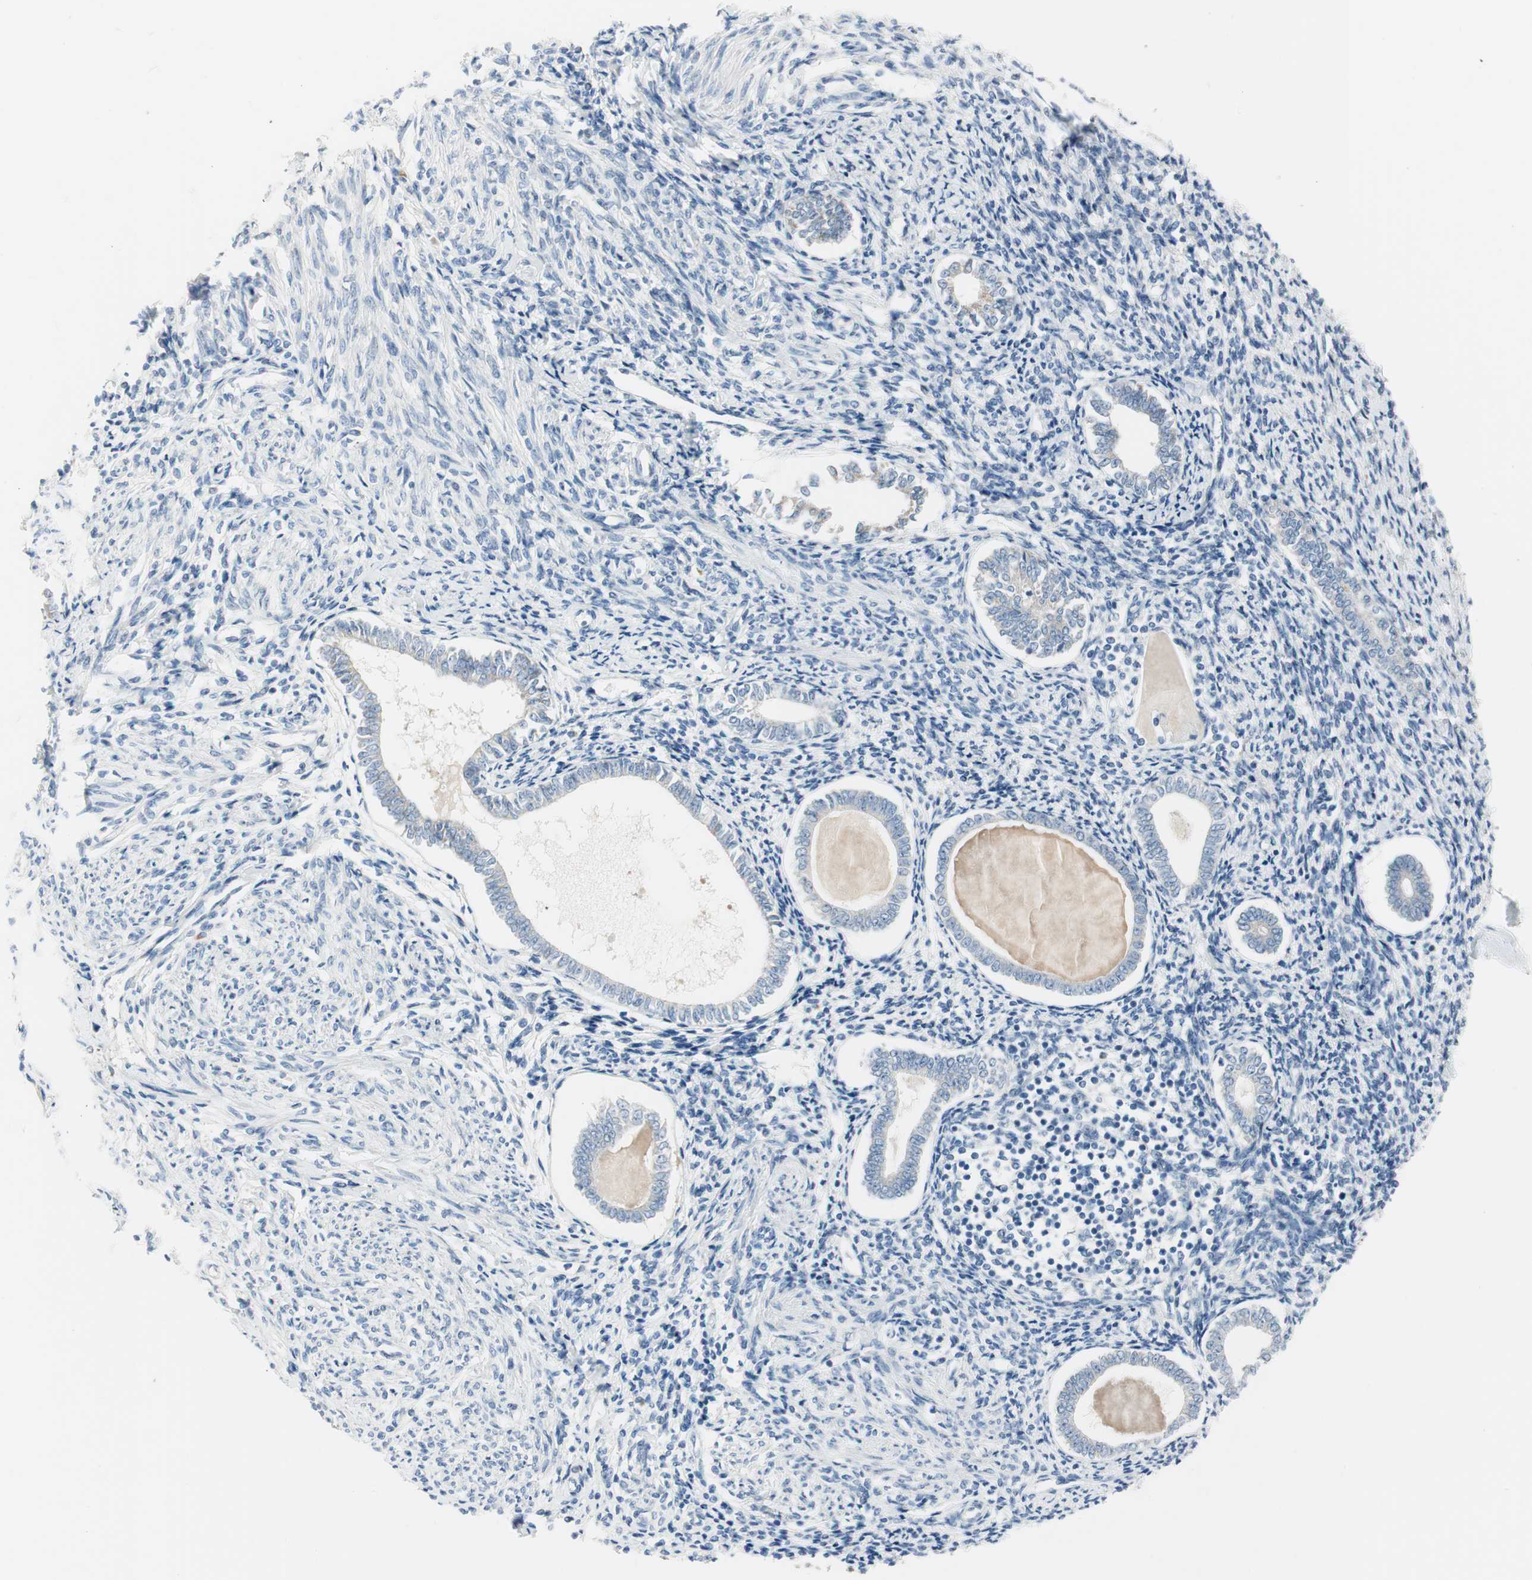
{"staining": {"intensity": "negative", "quantity": "none", "location": "none"}, "tissue": "endometrium", "cell_type": "Cells in endometrial stroma", "image_type": "normal", "snomed": [{"axis": "morphology", "description": "Normal tissue, NOS"}, {"axis": "topography", "description": "Endometrium"}], "caption": "Immunohistochemistry (IHC) image of benign endometrium stained for a protein (brown), which shows no expression in cells in endometrial stroma.", "gene": "SPINK4", "patient": {"sex": "female", "age": 71}}